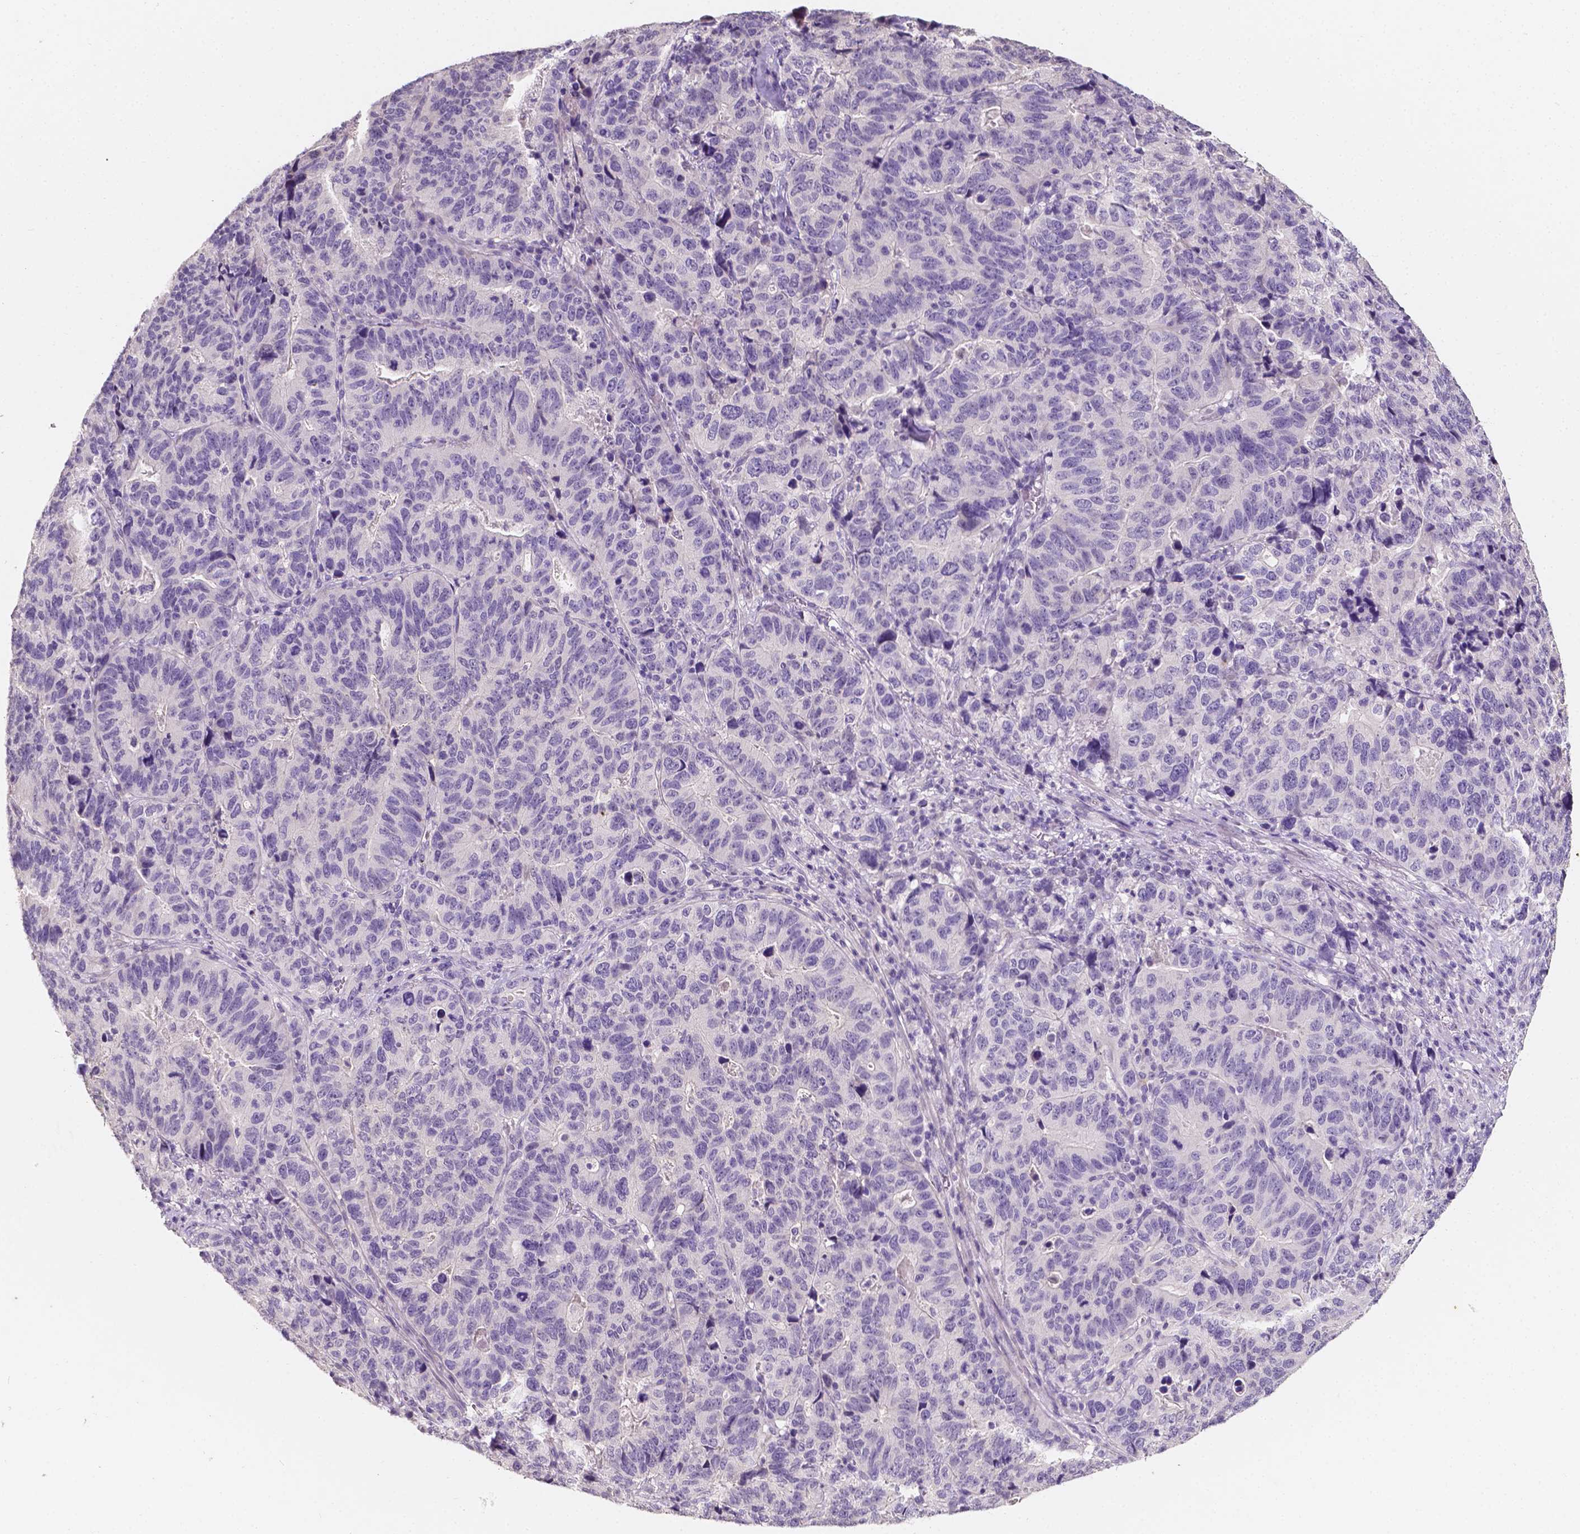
{"staining": {"intensity": "negative", "quantity": "none", "location": "none"}, "tissue": "stomach cancer", "cell_type": "Tumor cells", "image_type": "cancer", "snomed": [{"axis": "morphology", "description": "Adenocarcinoma, NOS"}, {"axis": "topography", "description": "Stomach, upper"}], "caption": "Protein analysis of stomach cancer (adenocarcinoma) shows no significant positivity in tumor cells.", "gene": "TAL1", "patient": {"sex": "female", "age": 67}}